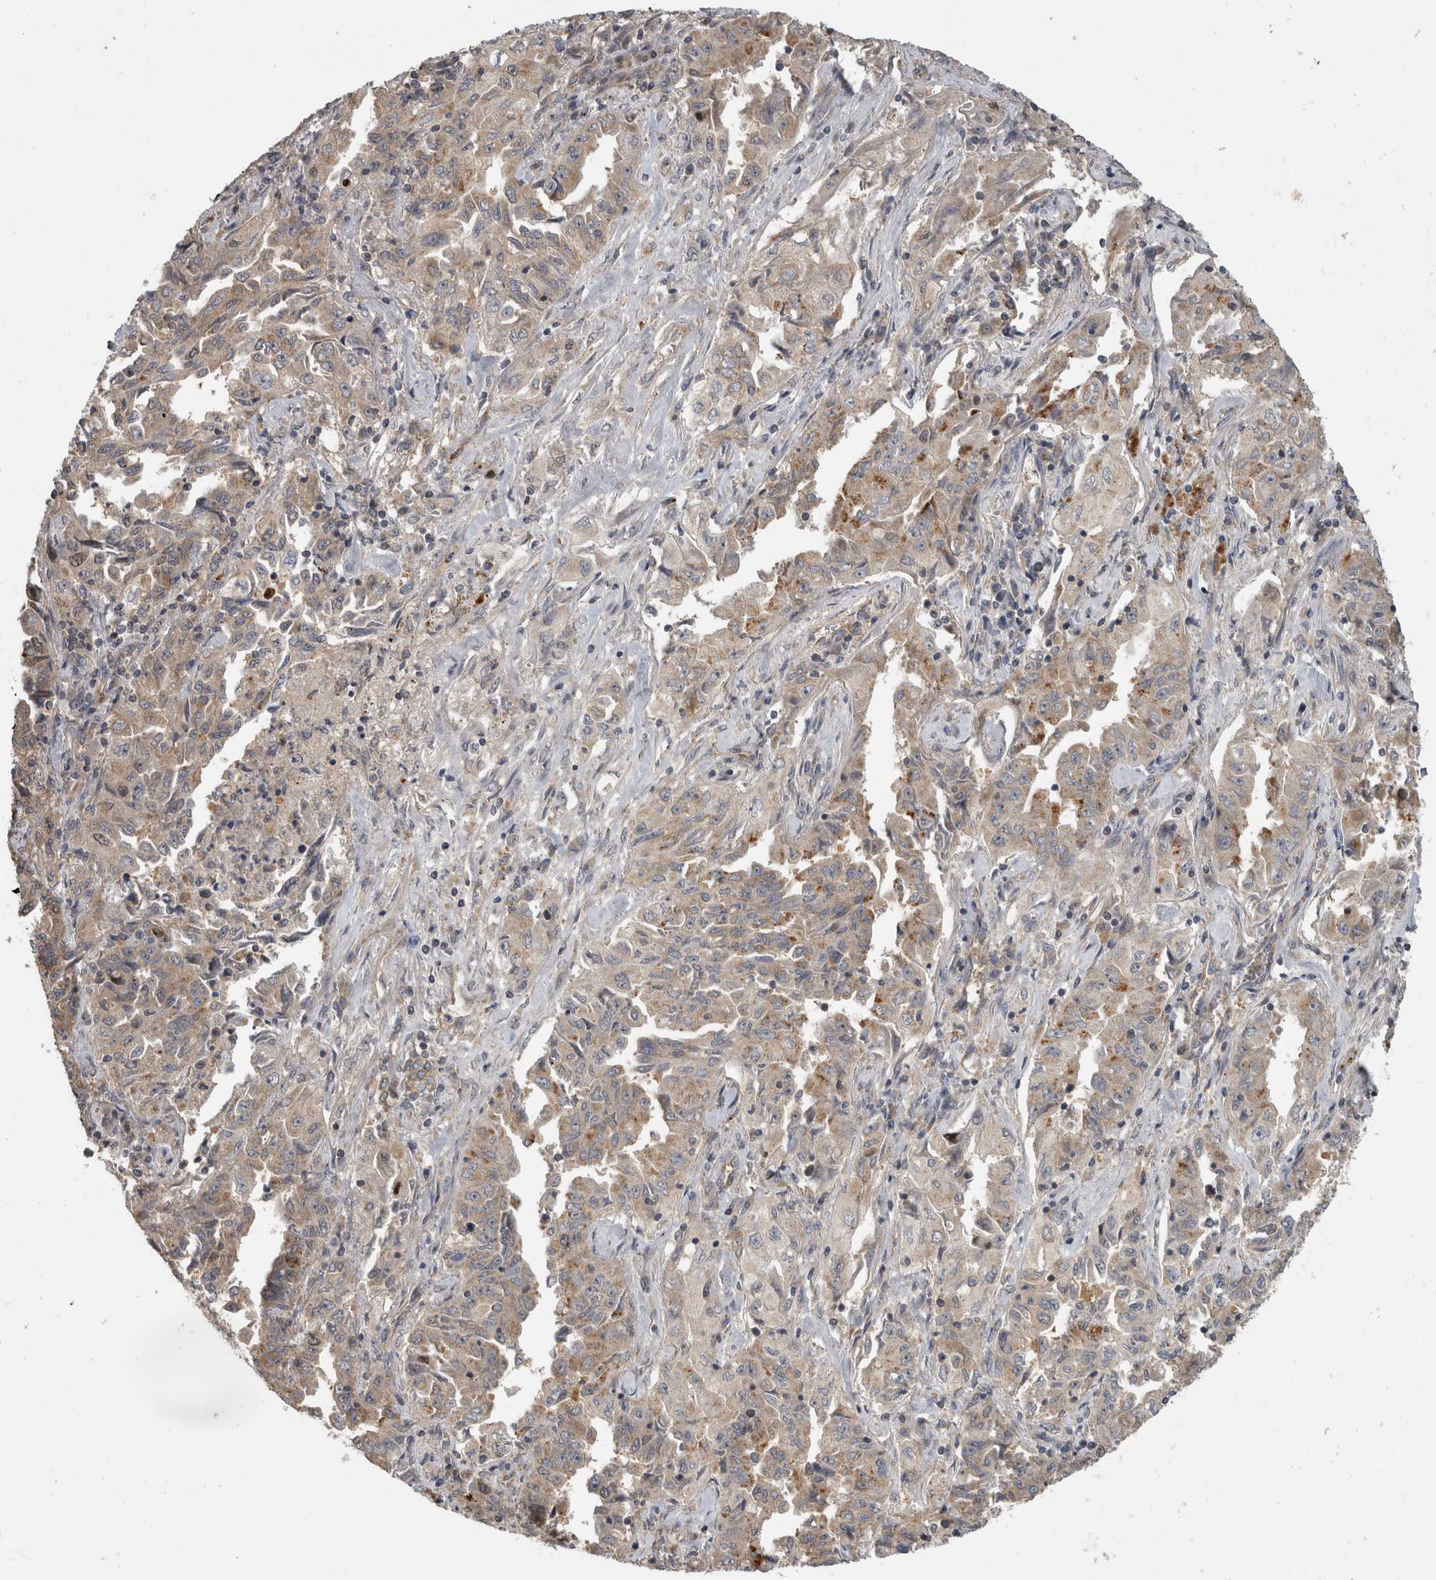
{"staining": {"intensity": "weak", "quantity": "25%-75%", "location": "cytoplasmic/membranous"}, "tissue": "lung cancer", "cell_type": "Tumor cells", "image_type": "cancer", "snomed": [{"axis": "morphology", "description": "Adenocarcinoma, NOS"}, {"axis": "topography", "description": "Lung"}], "caption": "DAB immunohistochemical staining of lung cancer exhibits weak cytoplasmic/membranous protein expression in approximately 25%-75% of tumor cells.", "gene": "TRMT61B", "patient": {"sex": "female", "age": 51}}